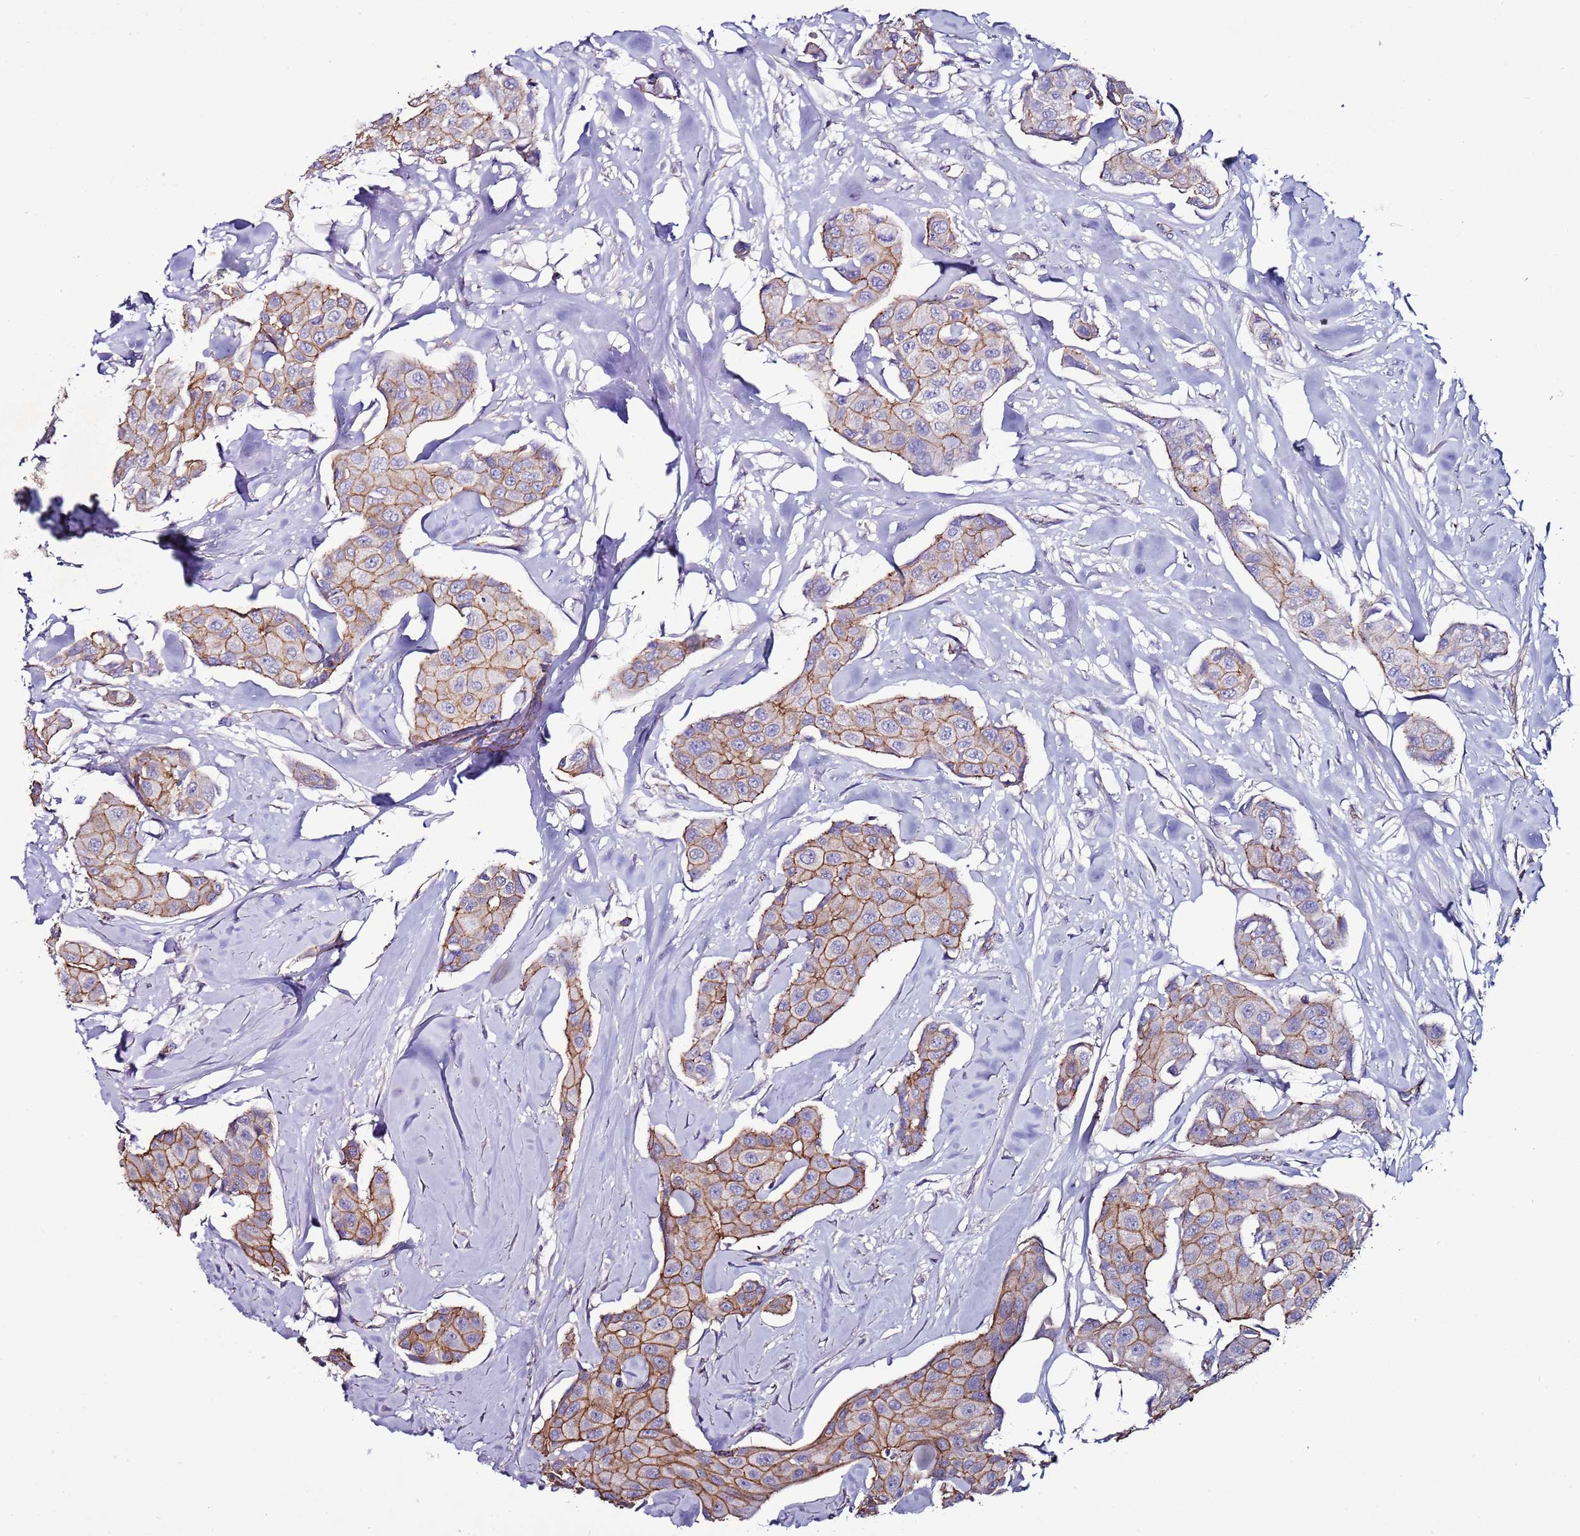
{"staining": {"intensity": "moderate", "quantity": "25%-75%", "location": "cytoplasmic/membranous"}, "tissue": "breast cancer", "cell_type": "Tumor cells", "image_type": "cancer", "snomed": [{"axis": "morphology", "description": "Duct carcinoma"}, {"axis": "topography", "description": "Breast"}, {"axis": "topography", "description": "Lymph node"}], "caption": "The photomicrograph shows a brown stain indicating the presence of a protein in the cytoplasmic/membranous of tumor cells in breast infiltrating ductal carcinoma.", "gene": "TENM3", "patient": {"sex": "female", "age": 80}}